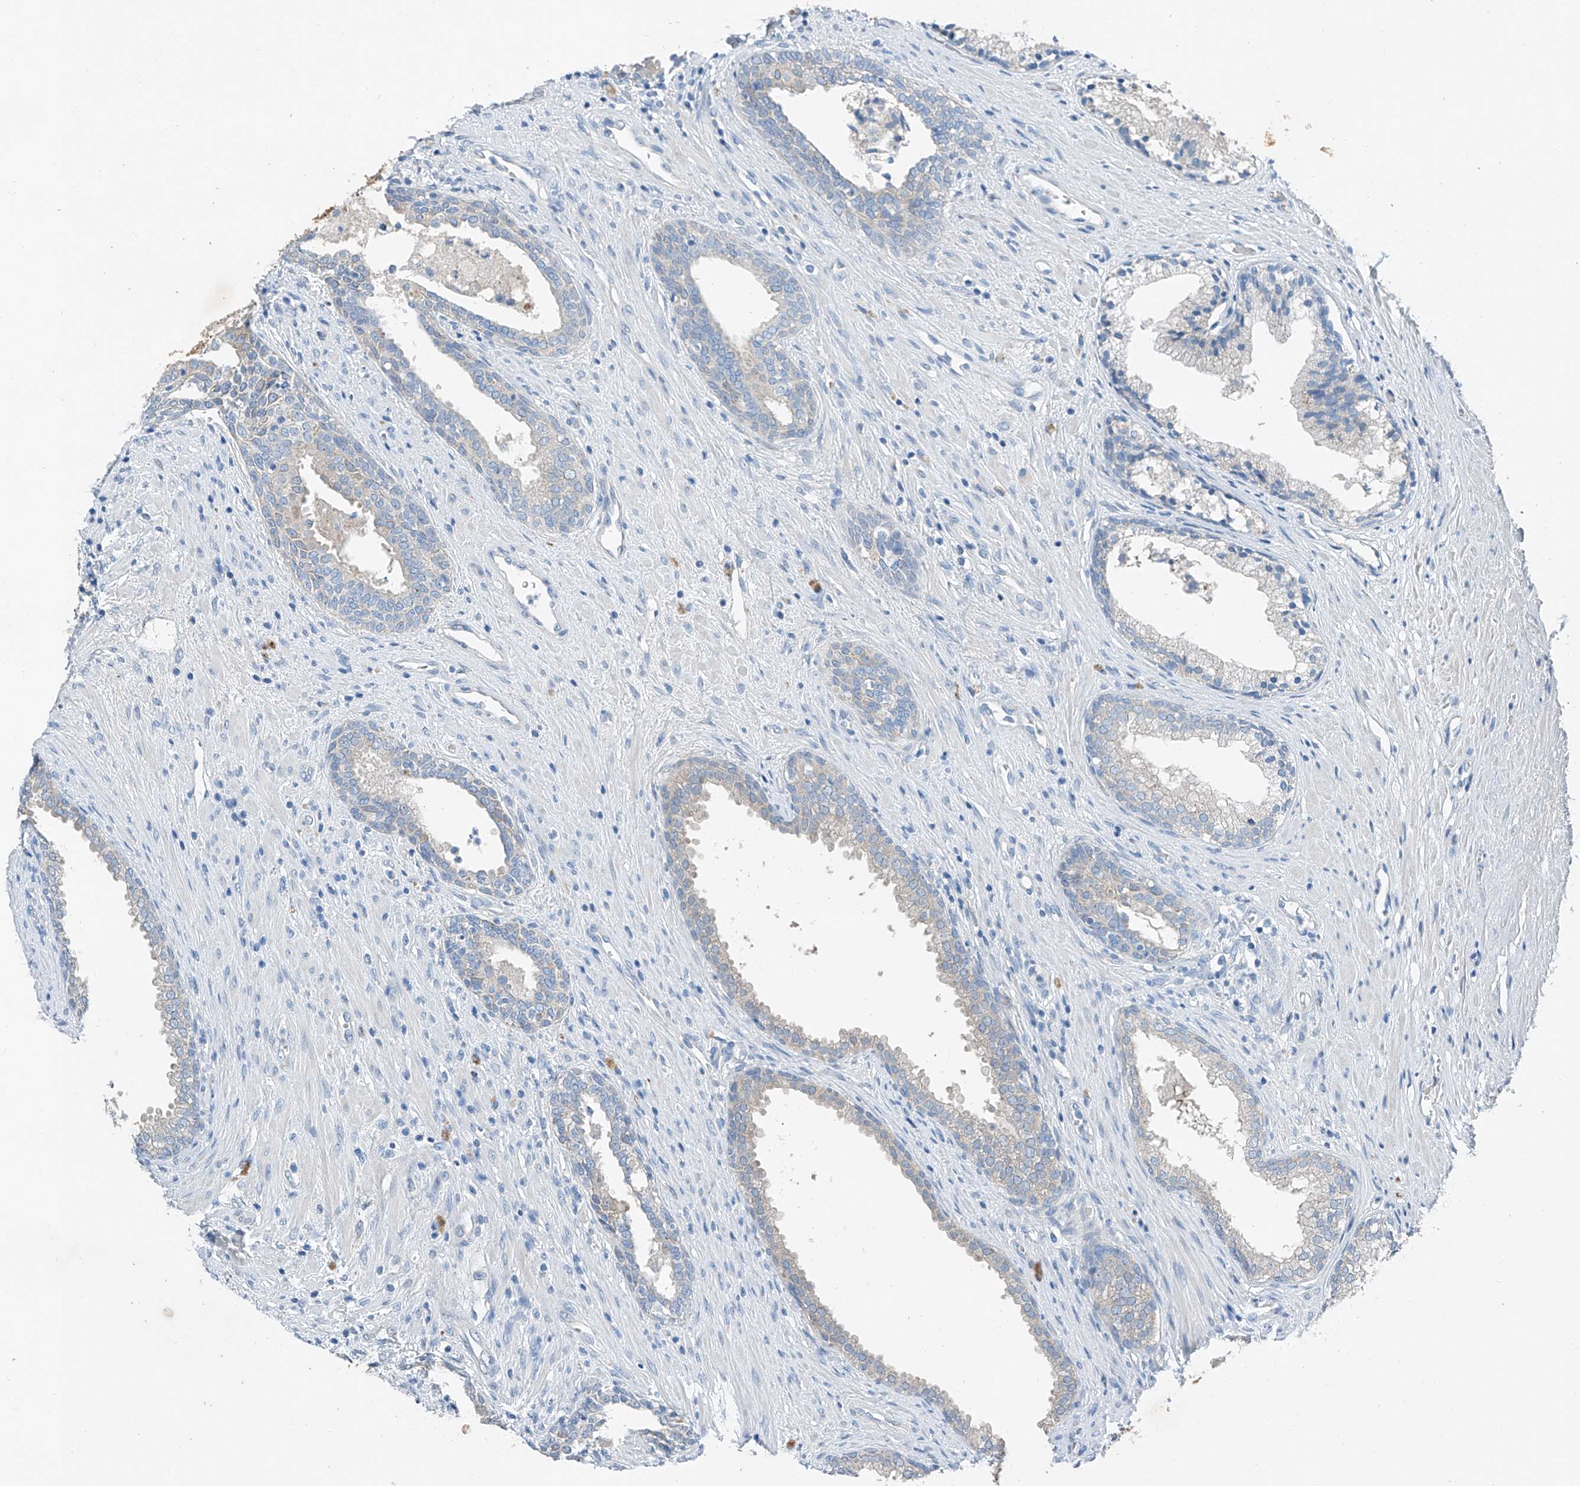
{"staining": {"intensity": "weak", "quantity": "<25%", "location": "cytoplasmic/membranous"}, "tissue": "prostate", "cell_type": "Glandular cells", "image_type": "normal", "snomed": [{"axis": "morphology", "description": "Normal tissue, NOS"}, {"axis": "topography", "description": "Prostate"}], "caption": "The immunohistochemistry image has no significant expression in glandular cells of prostate. (Stains: DAB (3,3'-diaminobenzidine) immunohistochemistry with hematoxylin counter stain, Microscopy: brightfield microscopy at high magnification).", "gene": "MDGA1", "patient": {"sex": "male", "age": 76}}